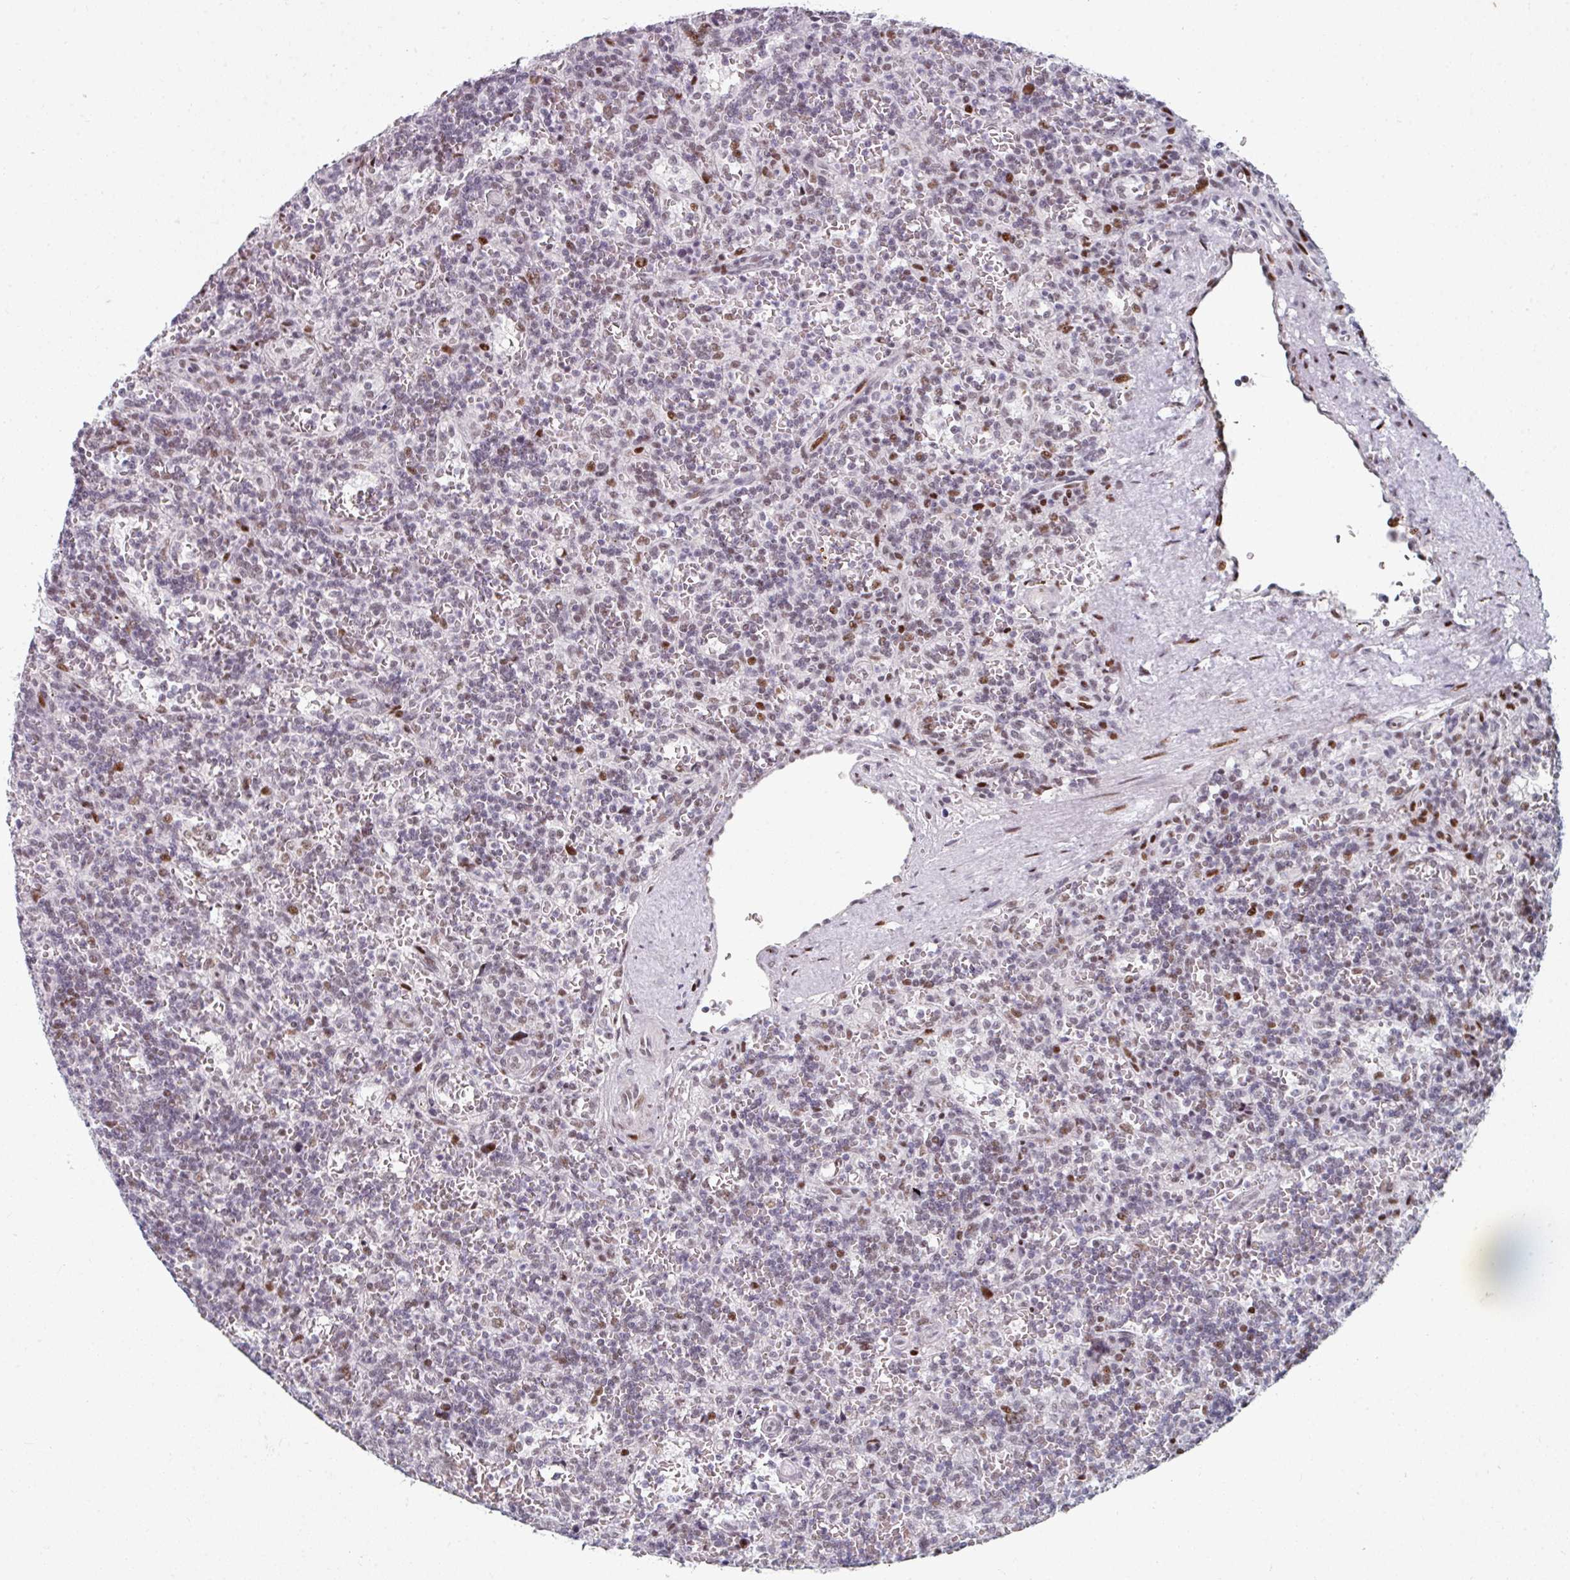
{"staining": {"intensity": "weak", "quantity": "25%-75%", "location": "nuclear"}, "tissue": "lymphoma", "cell_type": "Tumor cells", "image_type": "cancer", "snomed": [{"axis": "morphology", "description": "Malignant lymphoma, non-Hodgkin's type, Low grade"}, {"axis": "topography", "description": "Spleen"}], "caption": "Protein analysis of low-grade malignant lymphoma, non-Hodgkin's type tissue displays weak nuclear staining in approximately 25%-75% of tumor cells.", "gene": "SF3B5", "patient": {"sex": "male", "age": 73}}